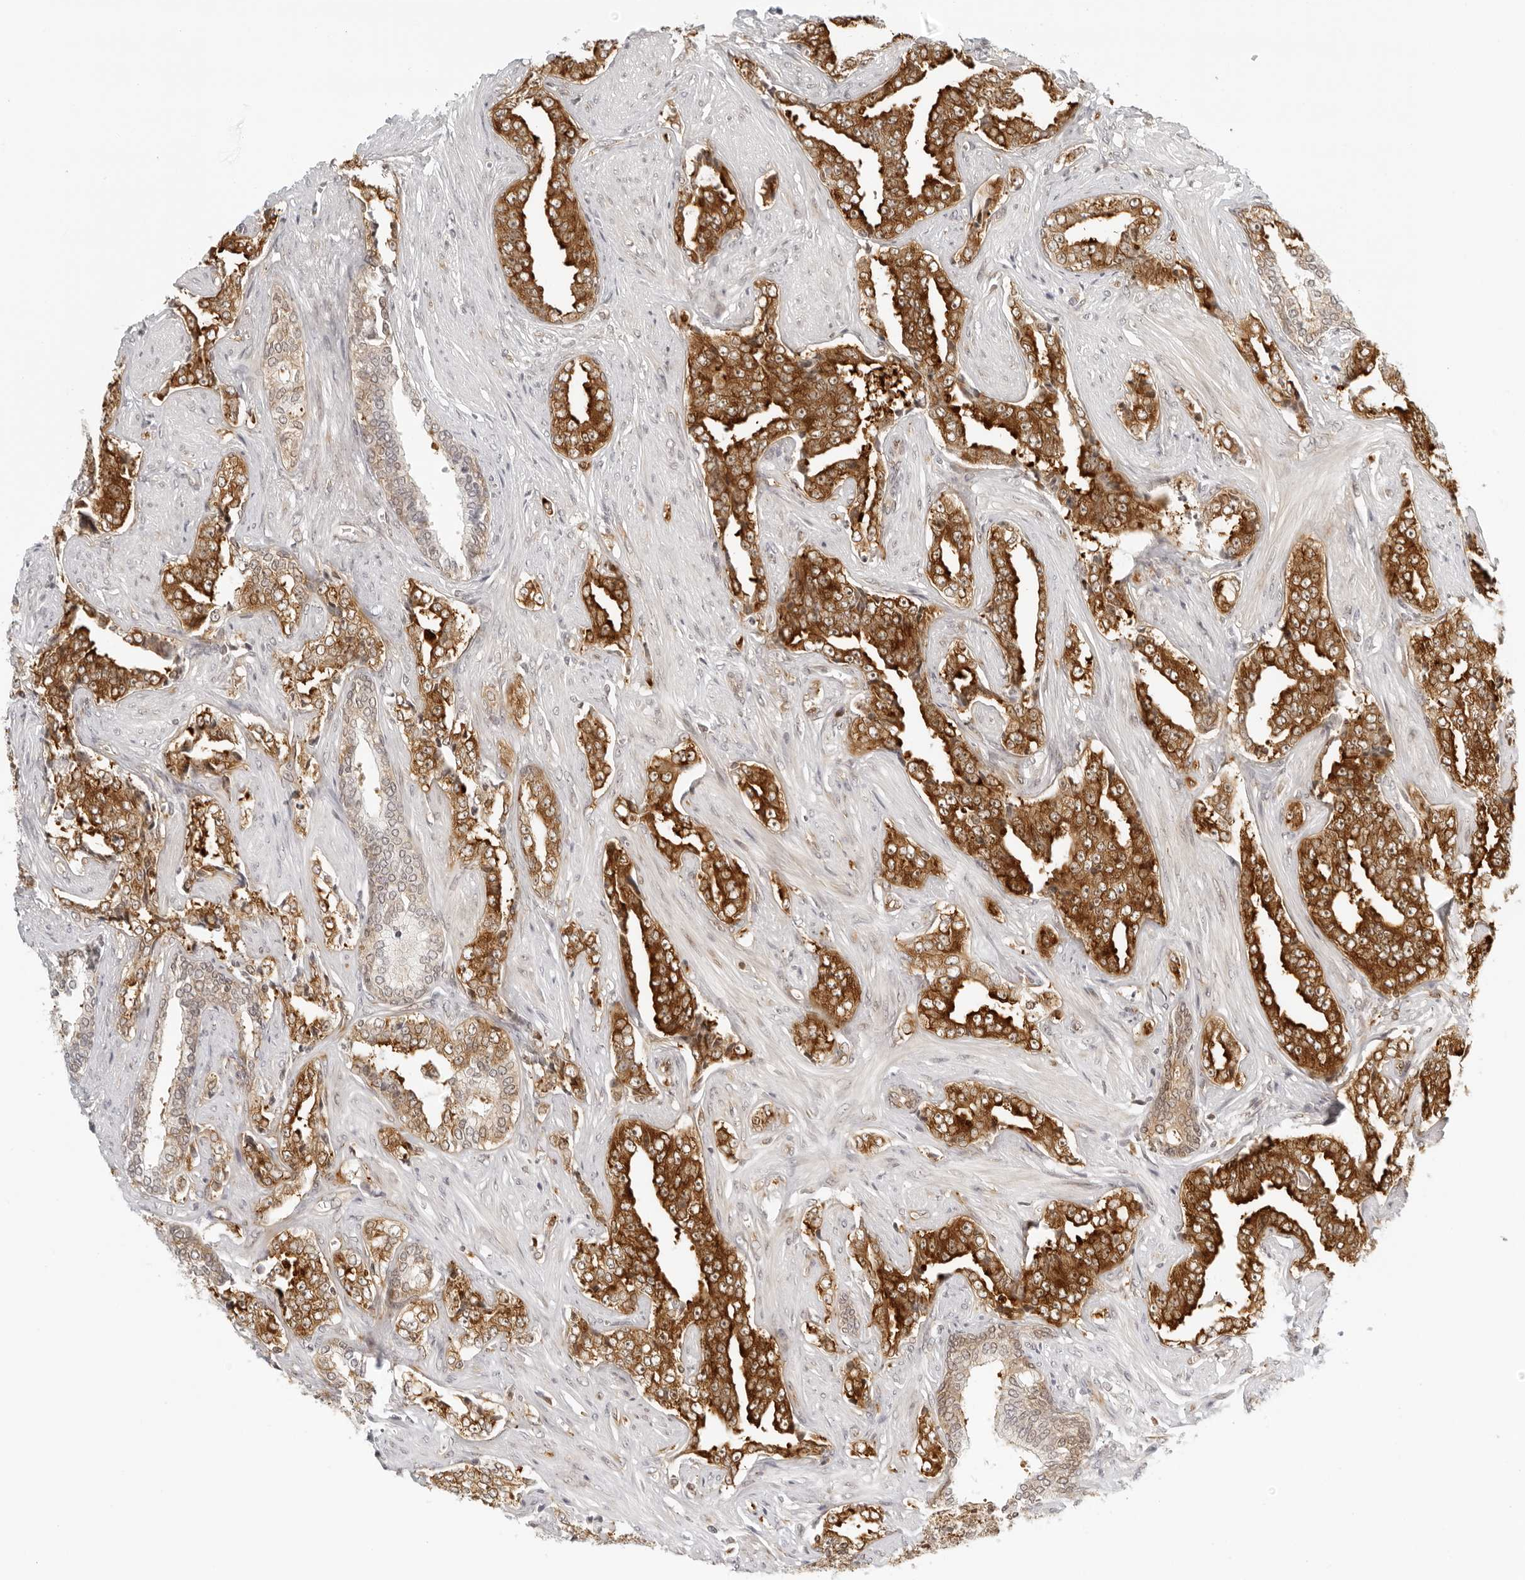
{"staining": {"intensity": "strong", "quantity": ">75%", "location": "cytoplasmic/membranous"}, "tissue": "prostate cancer", "cell_type": "Tumor cells", "image_type": "cancer", "snomed": [{"axis": "morphology", "description": "Adenocarcinoma, High grade"}, {"axis": "topography", "description": "Prostate"}], "caption": "Immunohistochemical staining of prostate cancer (high-grade adenocarcinoma) exhibits high levels of strong cytoplasmic/membranous positivity in about >75% of tumor cells.", "gene": "EIF4G1", "patient": {"sex": "male", "age": 71}}